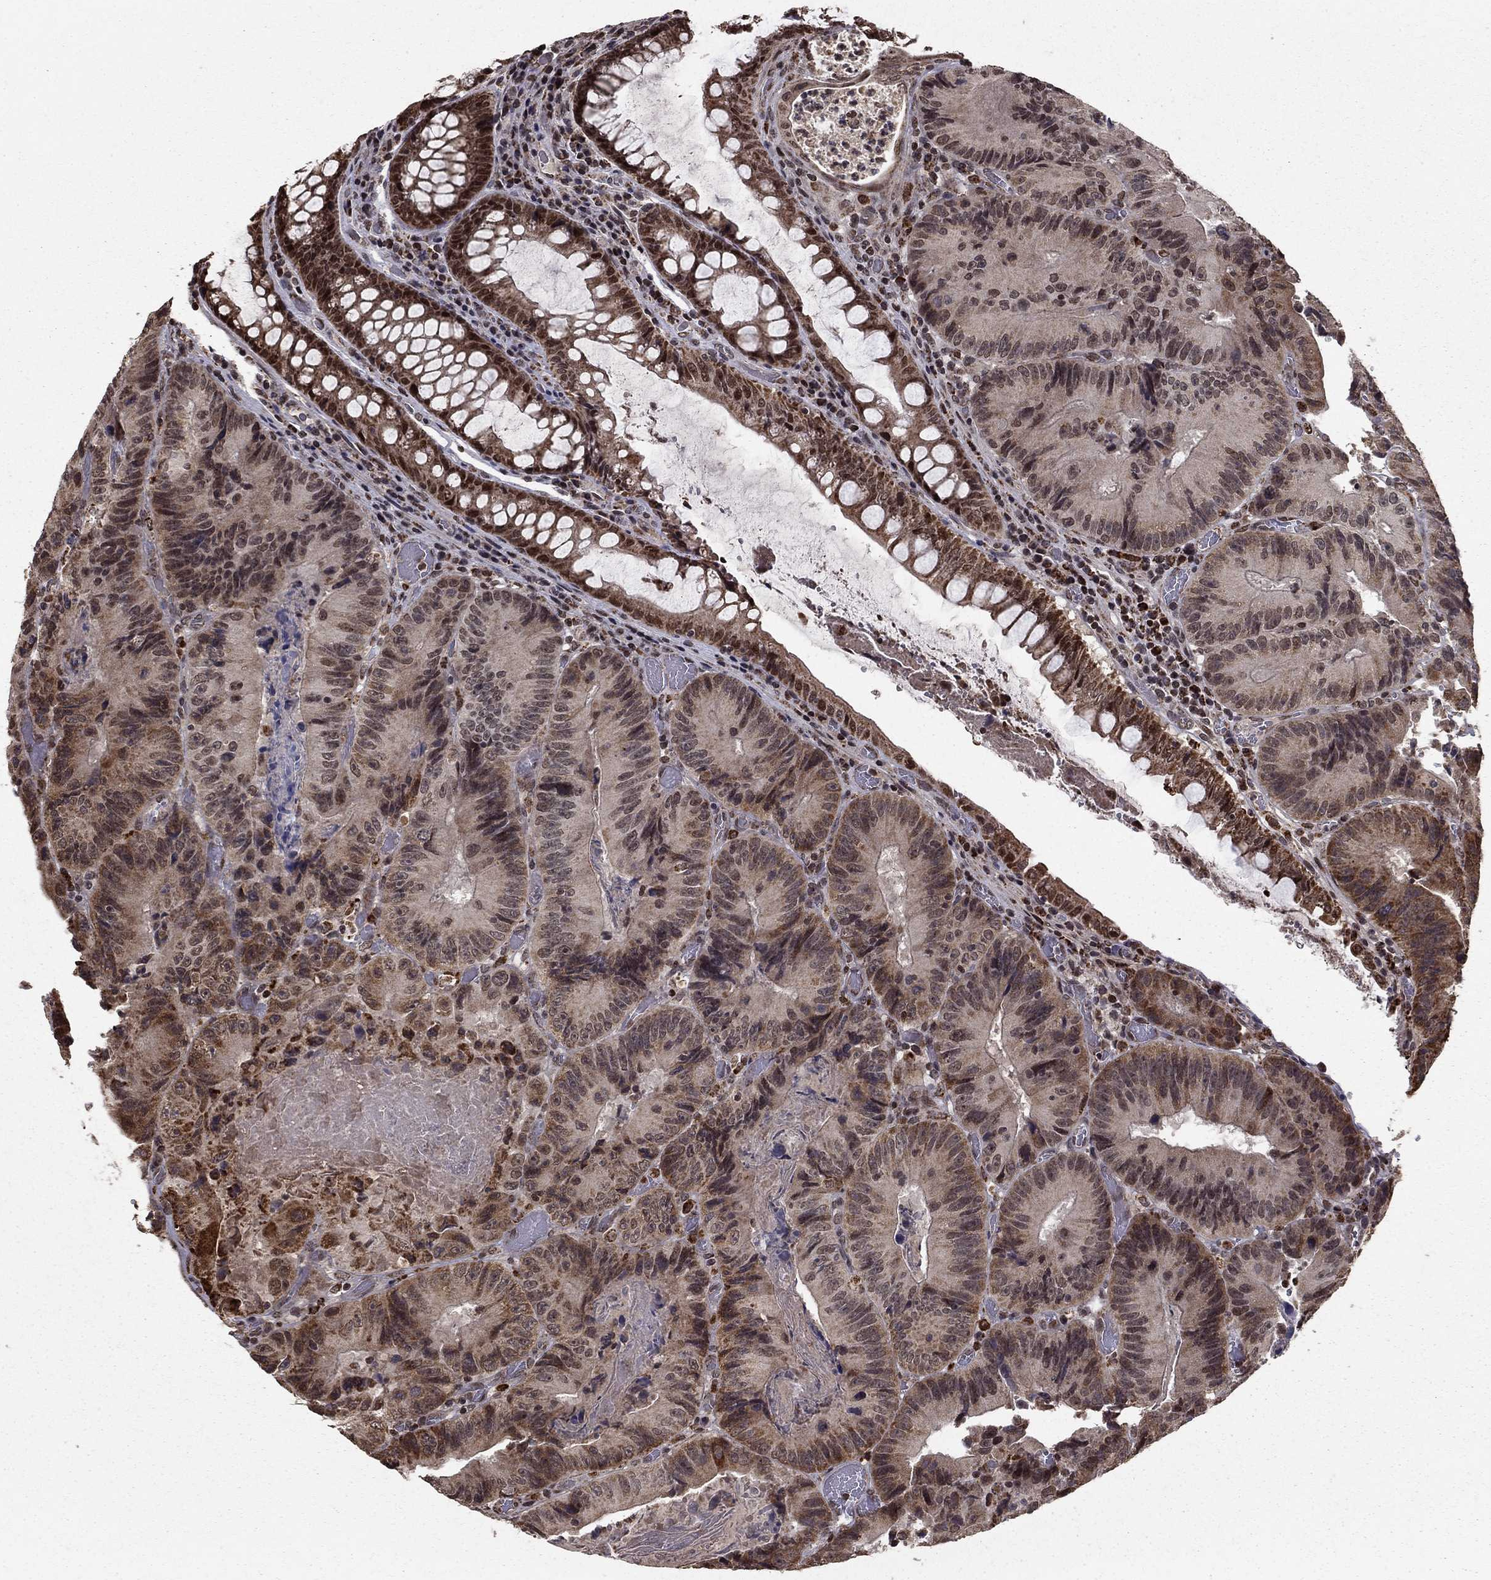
{"staining": {"intensity": "moderate", "quantity": "25%-75%", "location": "cytoplasmic/membranous"}, "tissue": "colorectal cancer", "cell_type": "Tumor cells", "image_type": "cancer", "snomed": [{"axis": "morphology", "description": "Adenocarcinoma, NOS"}, {"axis": "topography", "description": "Colon"}], "caption": "The micrograph exhibits immunohistochemical staining of adenocarcinoma (colorectal). There is moderate cytoplasmic/membranous staining is identified in approximately 25%-75% of tumor cells.", "gene": "ACOT13", "patient": {"sex": "female", "age": 86}}